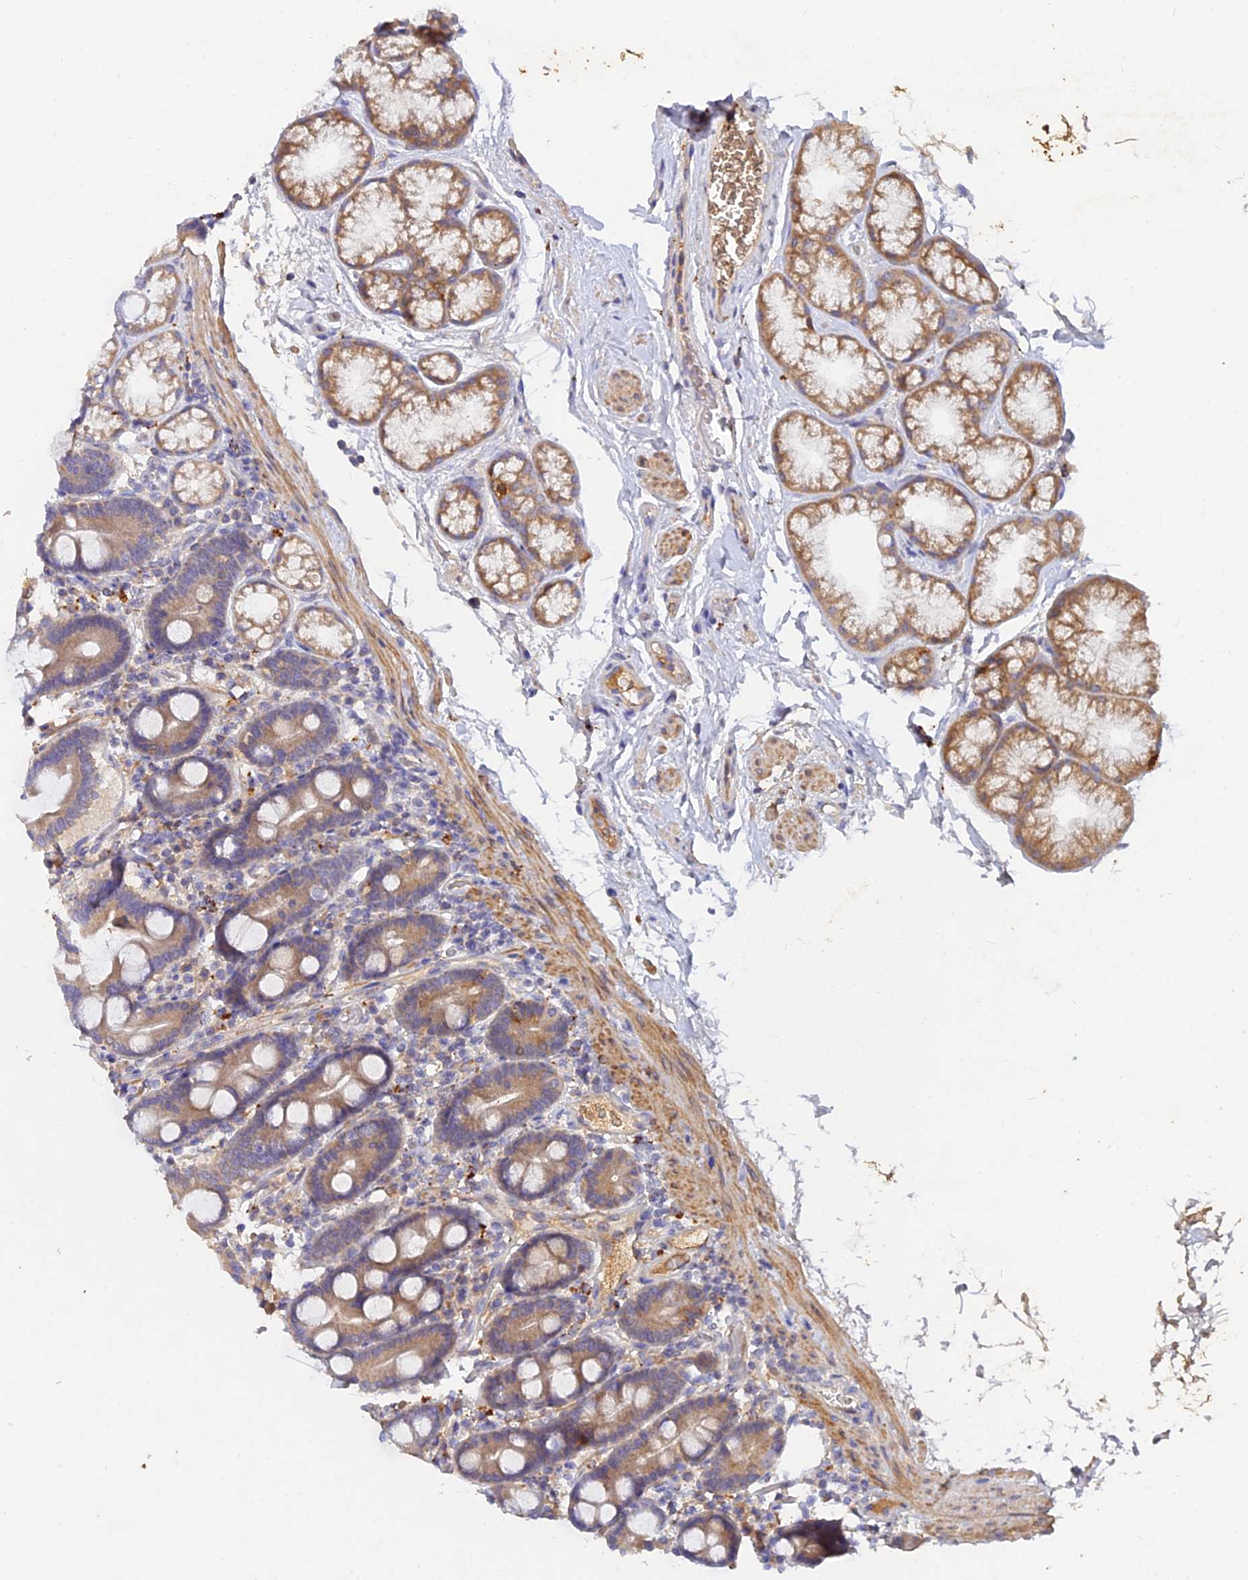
{"staining": {"intensity": "moderate", "quantity": "<25%", "location": "cytoplasmic/membranous"}, "tissue": "duodenum", "cell_type": "Glandular cells", "image_type": "normal", "snomed": [{"axis": "morphology", "description": "Normal tissue, NOS"}, {"axis": "topography", "description": "Duodenum"}], "caption": "Duodenum stained with immunohistochemistry (IHC) demonstrates moderate cytoplasmic/membranous staining in approximately <25% of glandular cells. (Stains: DAB in brown, nuclei in blue, Microscopy: brightfield microscopy at high magnification).", "gene": "ACSM5", "patient": {"sex": "male", "age": 55}}